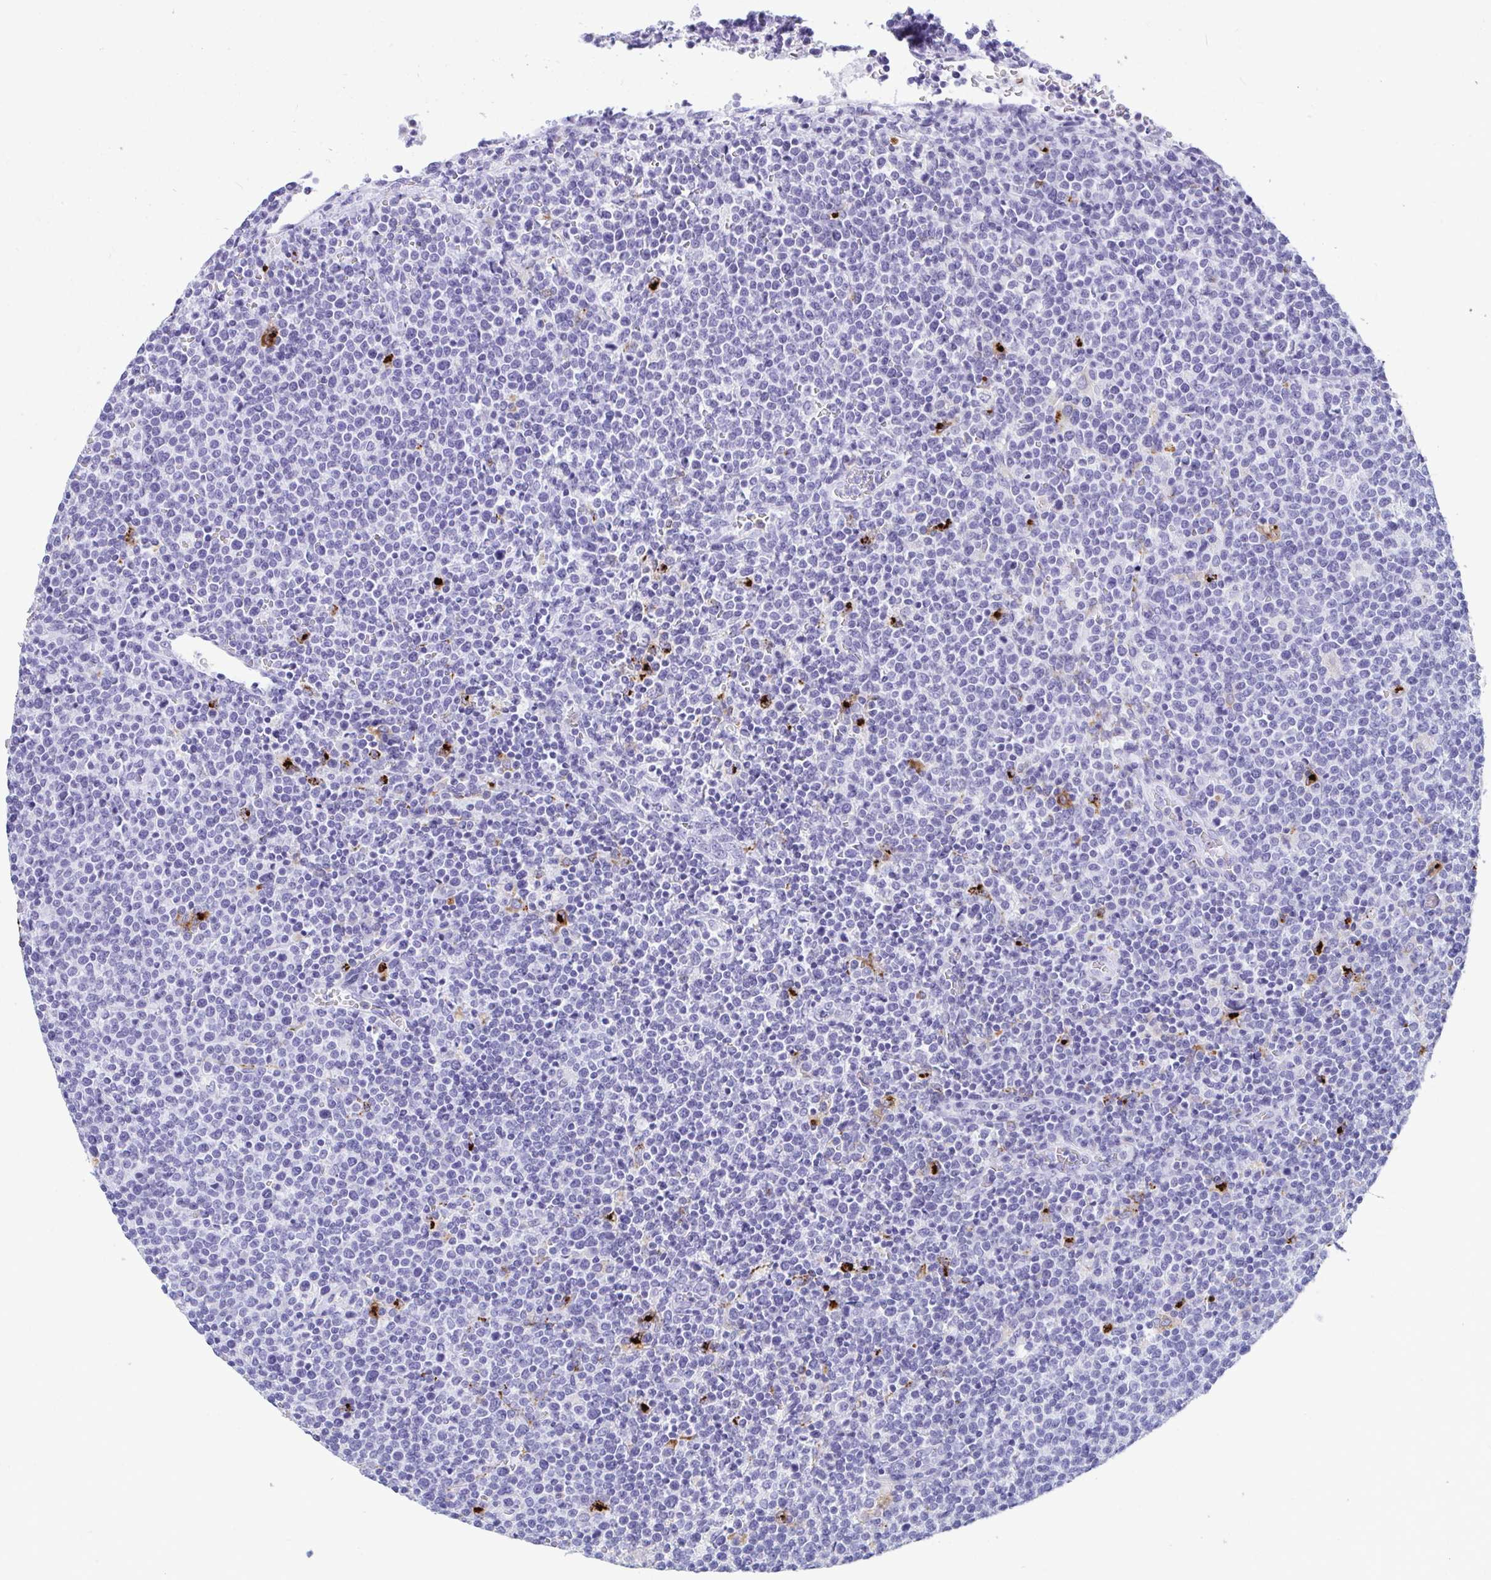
{"staining": {"intensity": "negative", "quantity": "none", "location": "none"}, "tissue": "lymphoma", "cell_type": "Tumor cells", "image_type": "cancer", "snomed": [{"axis": "morphology", "description": "Malignant lymphoma, non-Hodgkin's type, High grade"}, {"axis": "topography", "description": "Lymph node"}], "caption": "A high-resolution image shows IHC staining of lymphoma, which demonstrates no significant positivity in tumor cells.", "gene": "CPVL", "patient": {"sex": "male", "age": 61}}